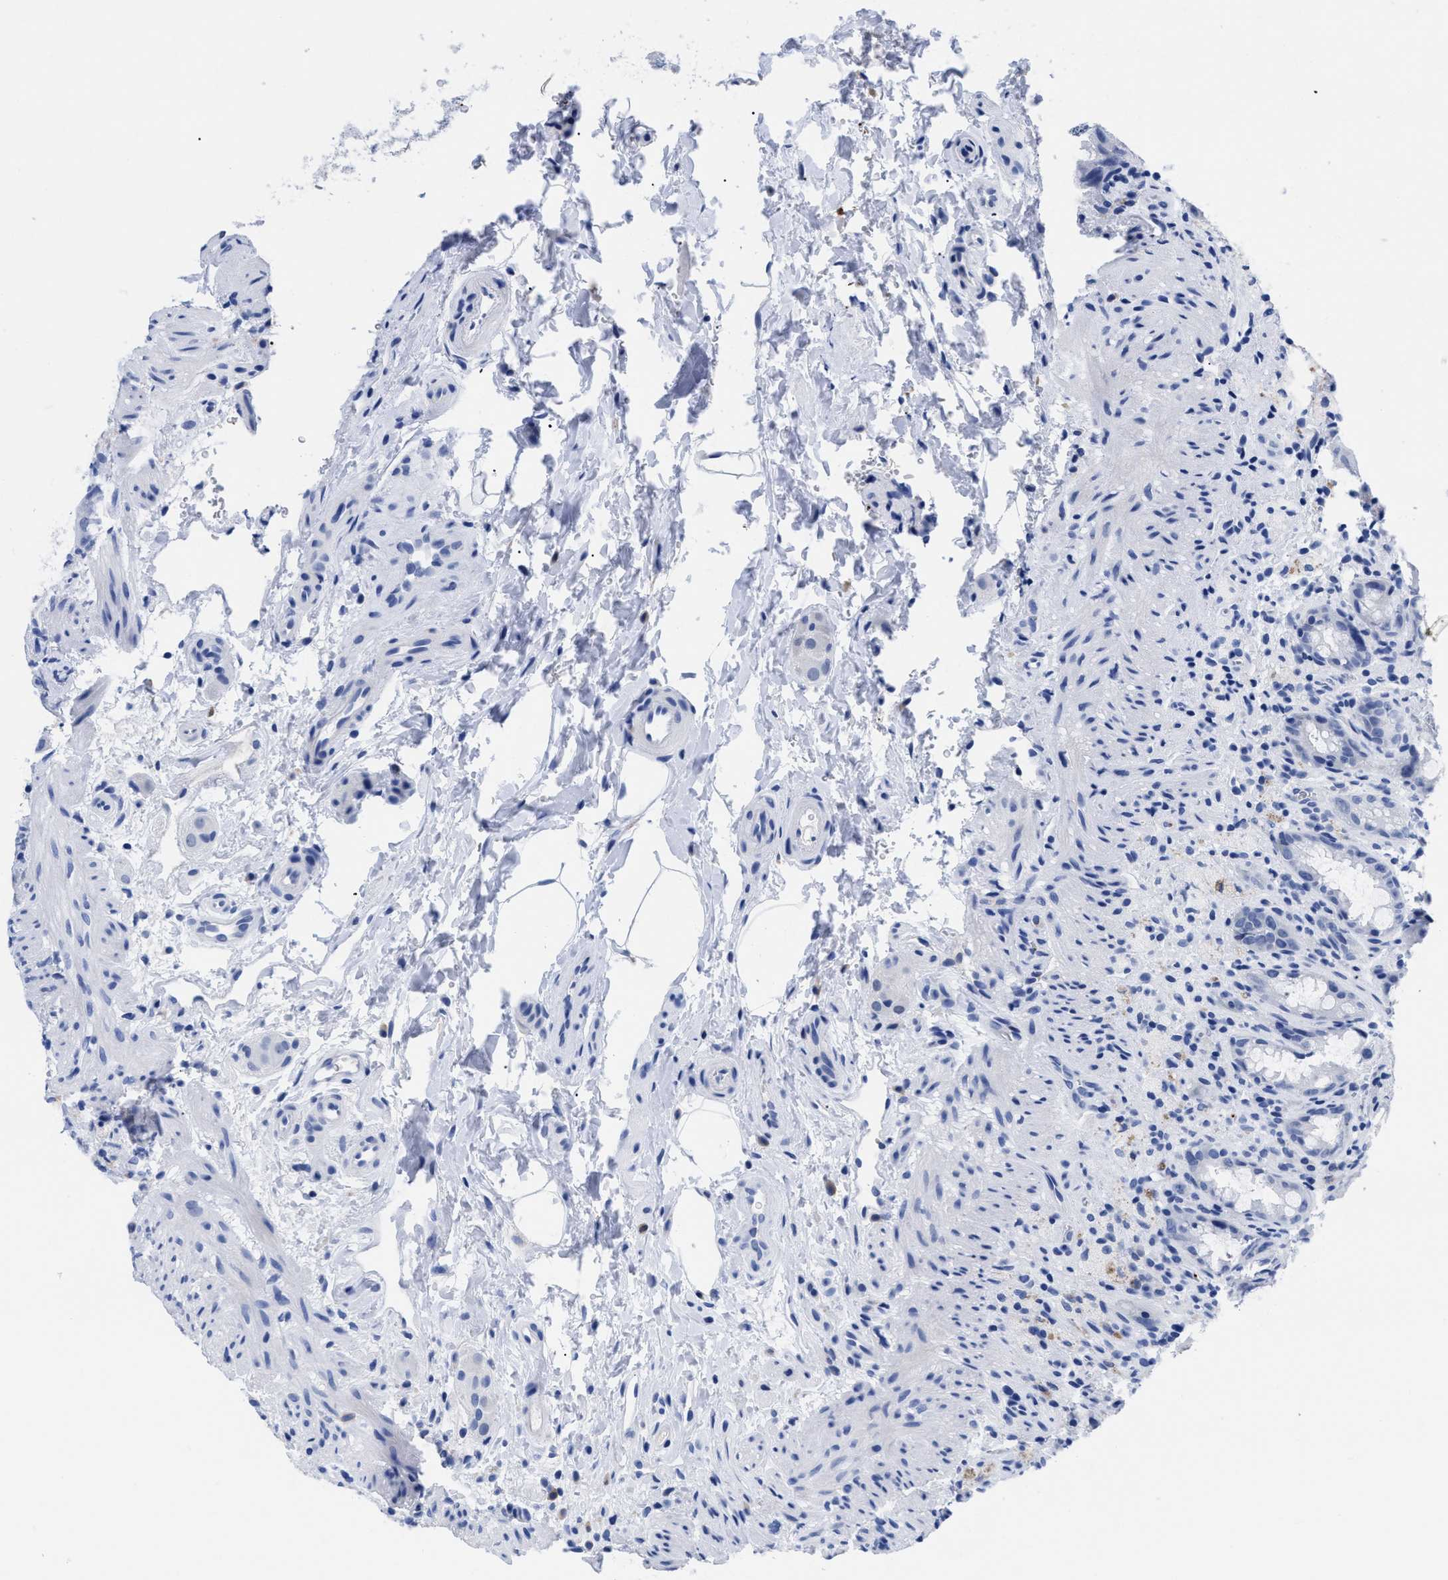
{"staining": {"intensity": "negative", "quantity": "none", "location": "none"}, "tissue": "rectum", "cell_type": "Glandular cells", "image_type": "normal", "snomed": [{"axis": "morphology", "description": "Normal tissue, NOS"}, {"axis": "topography", "description": "Rectum"}], "caption": "The image demonstrates no significant expression in glandular cells of rectum. The staining was performed using DAB (3,3'-diaminobenzidine) to visualize the protein expression in brown, while the nuclei were stained in blue with hematoxylin (Magnification: 20x).", "gene": "TREML1", "patient": {"sex": "male", "age": 44}}